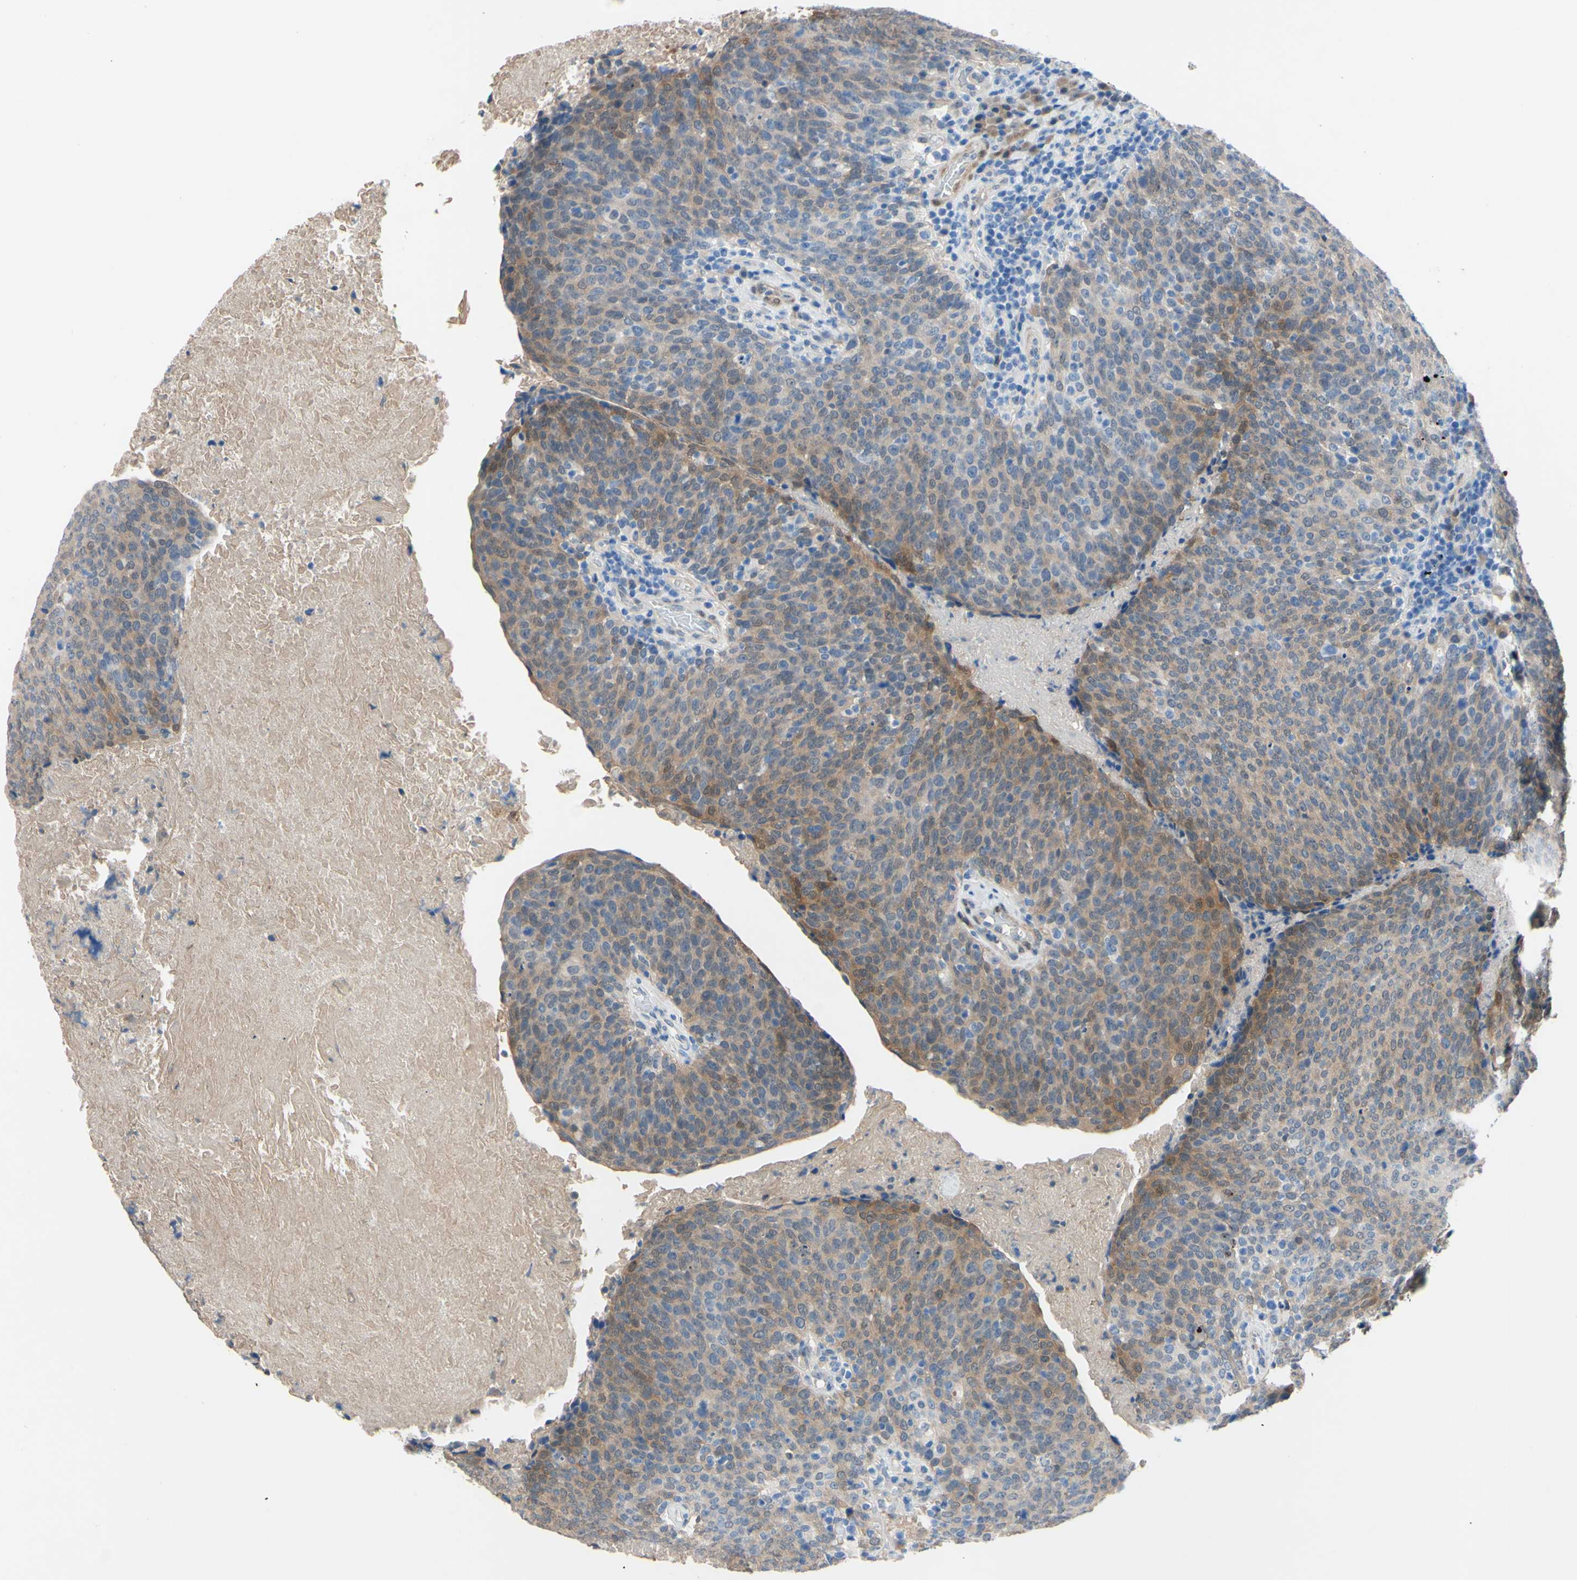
{"staining": {"intensity": "weak", "quantity": ">75%", "location": "cytoplasmic/membranous"}, "tissue": "head and neck cancer", "cell_type": "Tumor cells", "image_type": "cancer", "snomed": [{"axis": "morphology", "description": "Squamous cell carcinoma, NOS"}, {"axis": "morphology", "description": "Squamous cell carcinoma, metastatic, NOS"}, {"axis": "topography", "description": "Lymph node"}, {"axis": "topography", "description": "Head-Neck"}], "caption": "A photomicrograph of squamous cell carcinoma (head and neck) stained for a protein exhibits weak cytoplasmic/membranous brown staining in tumor cells.", "gene": "NOL3", "patient": {"sex": "male", "age": 62}}